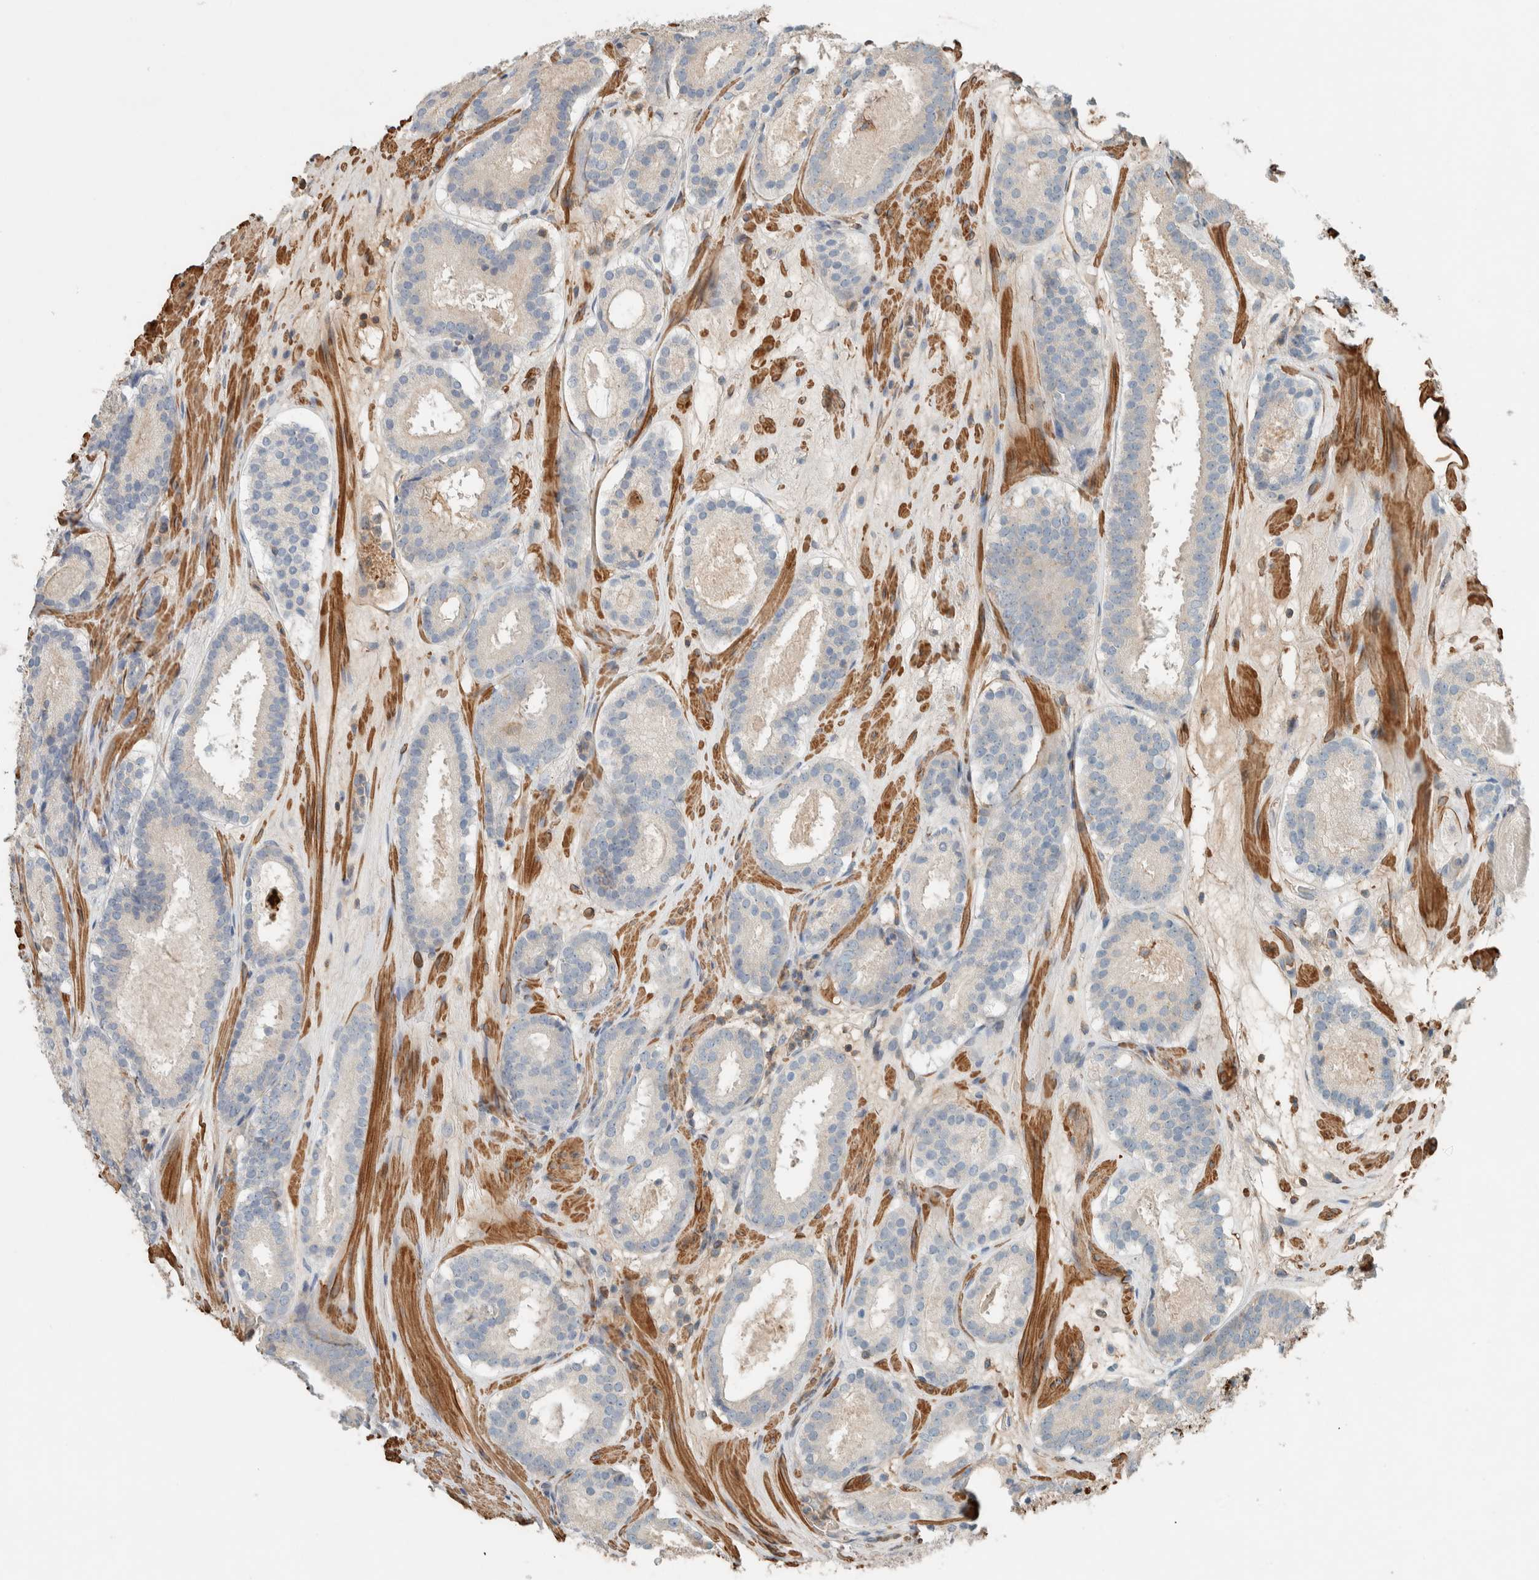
{"staining": {"intensity": "negative", "quantity": "none", "location": "none"}, "tissue": "prostate cancer", "cell_type": "Tumor cells", "image_type": "cancer", "snomed": [{"axis": "morphology", "description": "Adenocarcinoma, Low grade"}, {"axis": "topography", "description": "Prostate"}], "caption": "A high-resolution histopathology image shows IHC staining of prostate cancer (low-grade adenocarcinoma), which exhibits no significant positivity in tumor cells.", "gene": "CTBP2", "patient": {"sex": "male", "age": 69}}